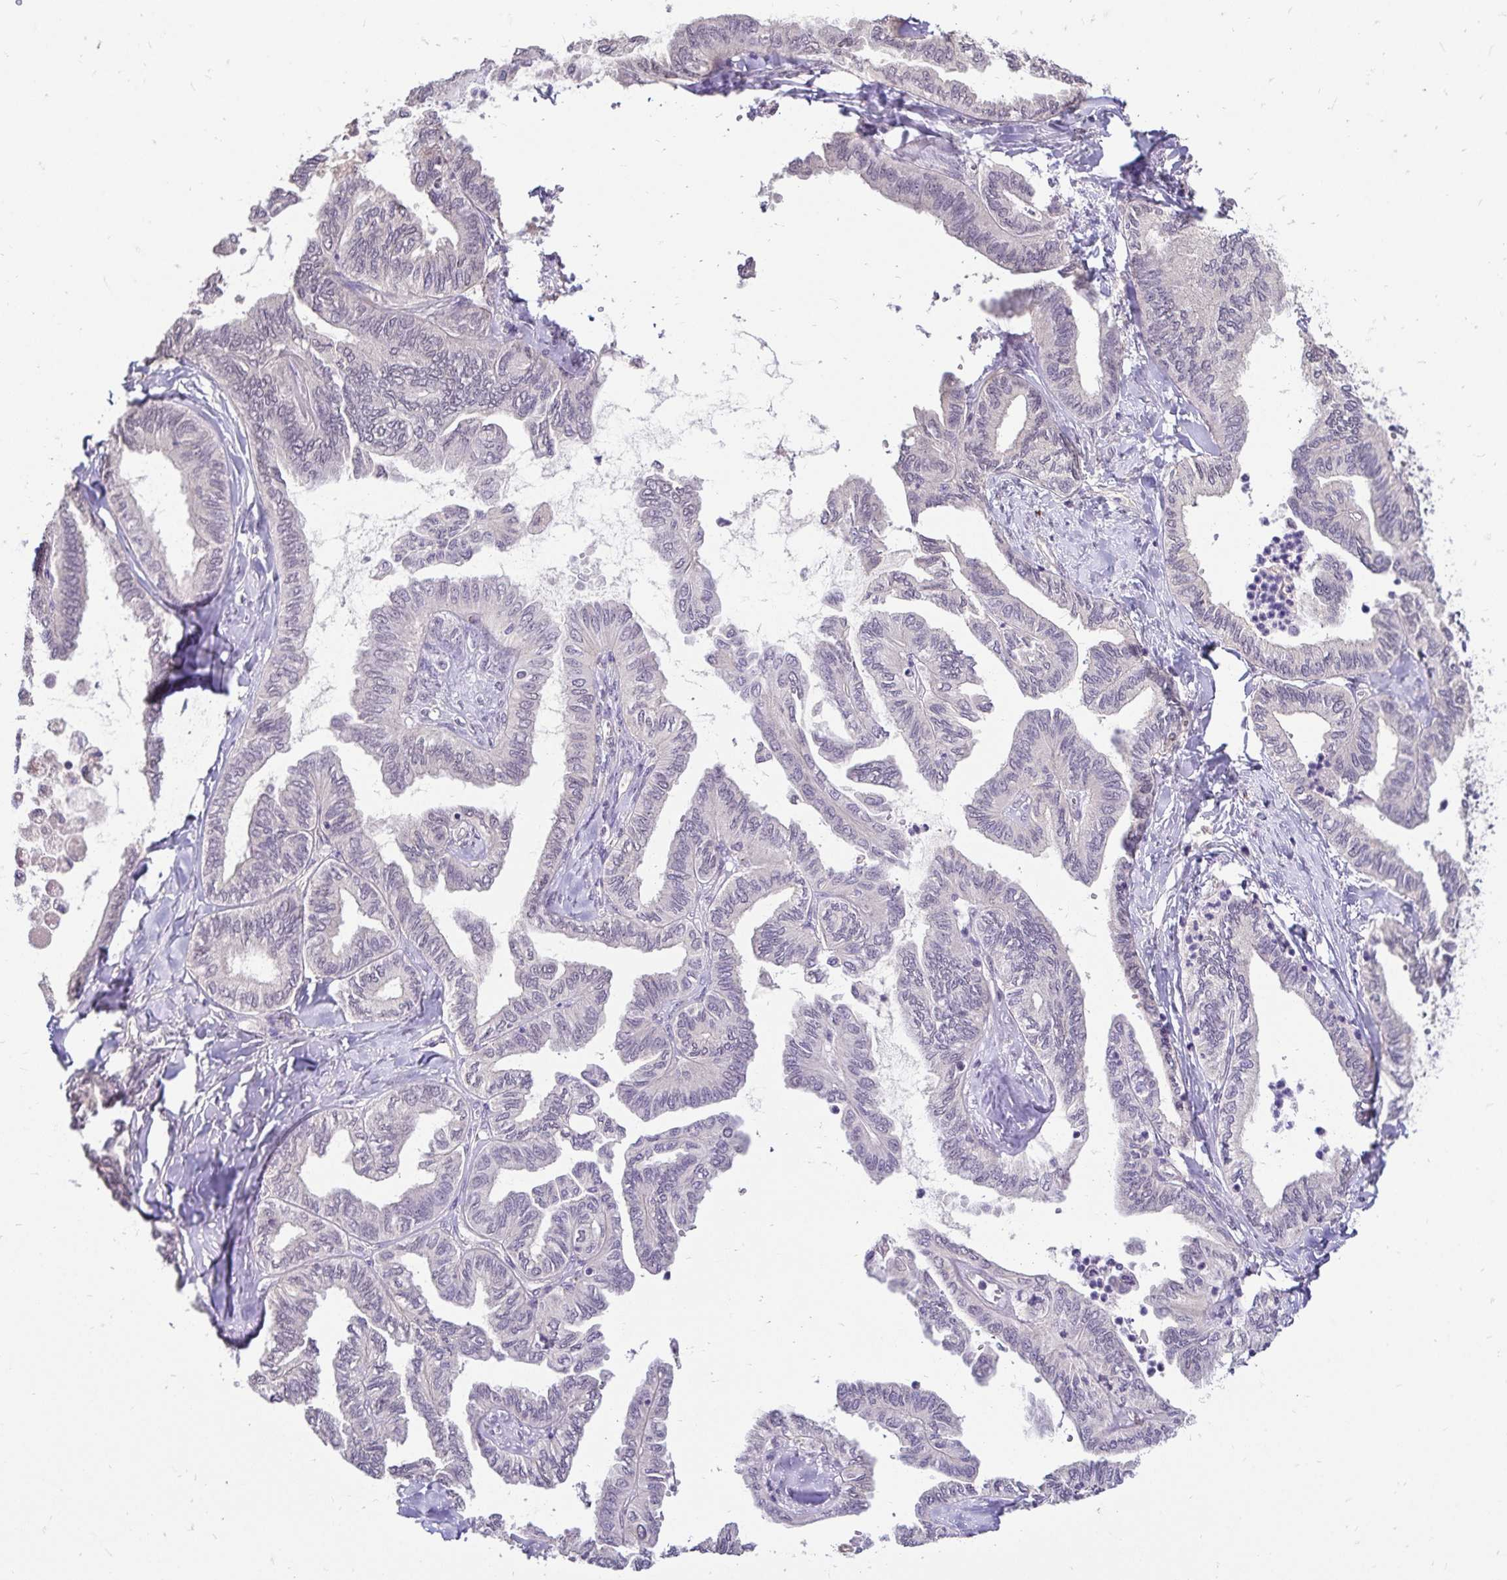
{"staining": {"intensity": "negative", "quantity": "none", "location": "none"}, "tissue": "ovarian cancer", "cell_type": "Tumor cells", "image_type": "cancer", "snomed": [{"axis": "morphology", "description": "Carcinoma, endometroid"}, {"axis": "topography", "description": "Ovary"}], "caption": "Tumor cells are negative for brown protein staining in endometroid carcinoma (ovarian).", "gene": "SLC9A1", "patient": {"sex": "female", "age": 70}}